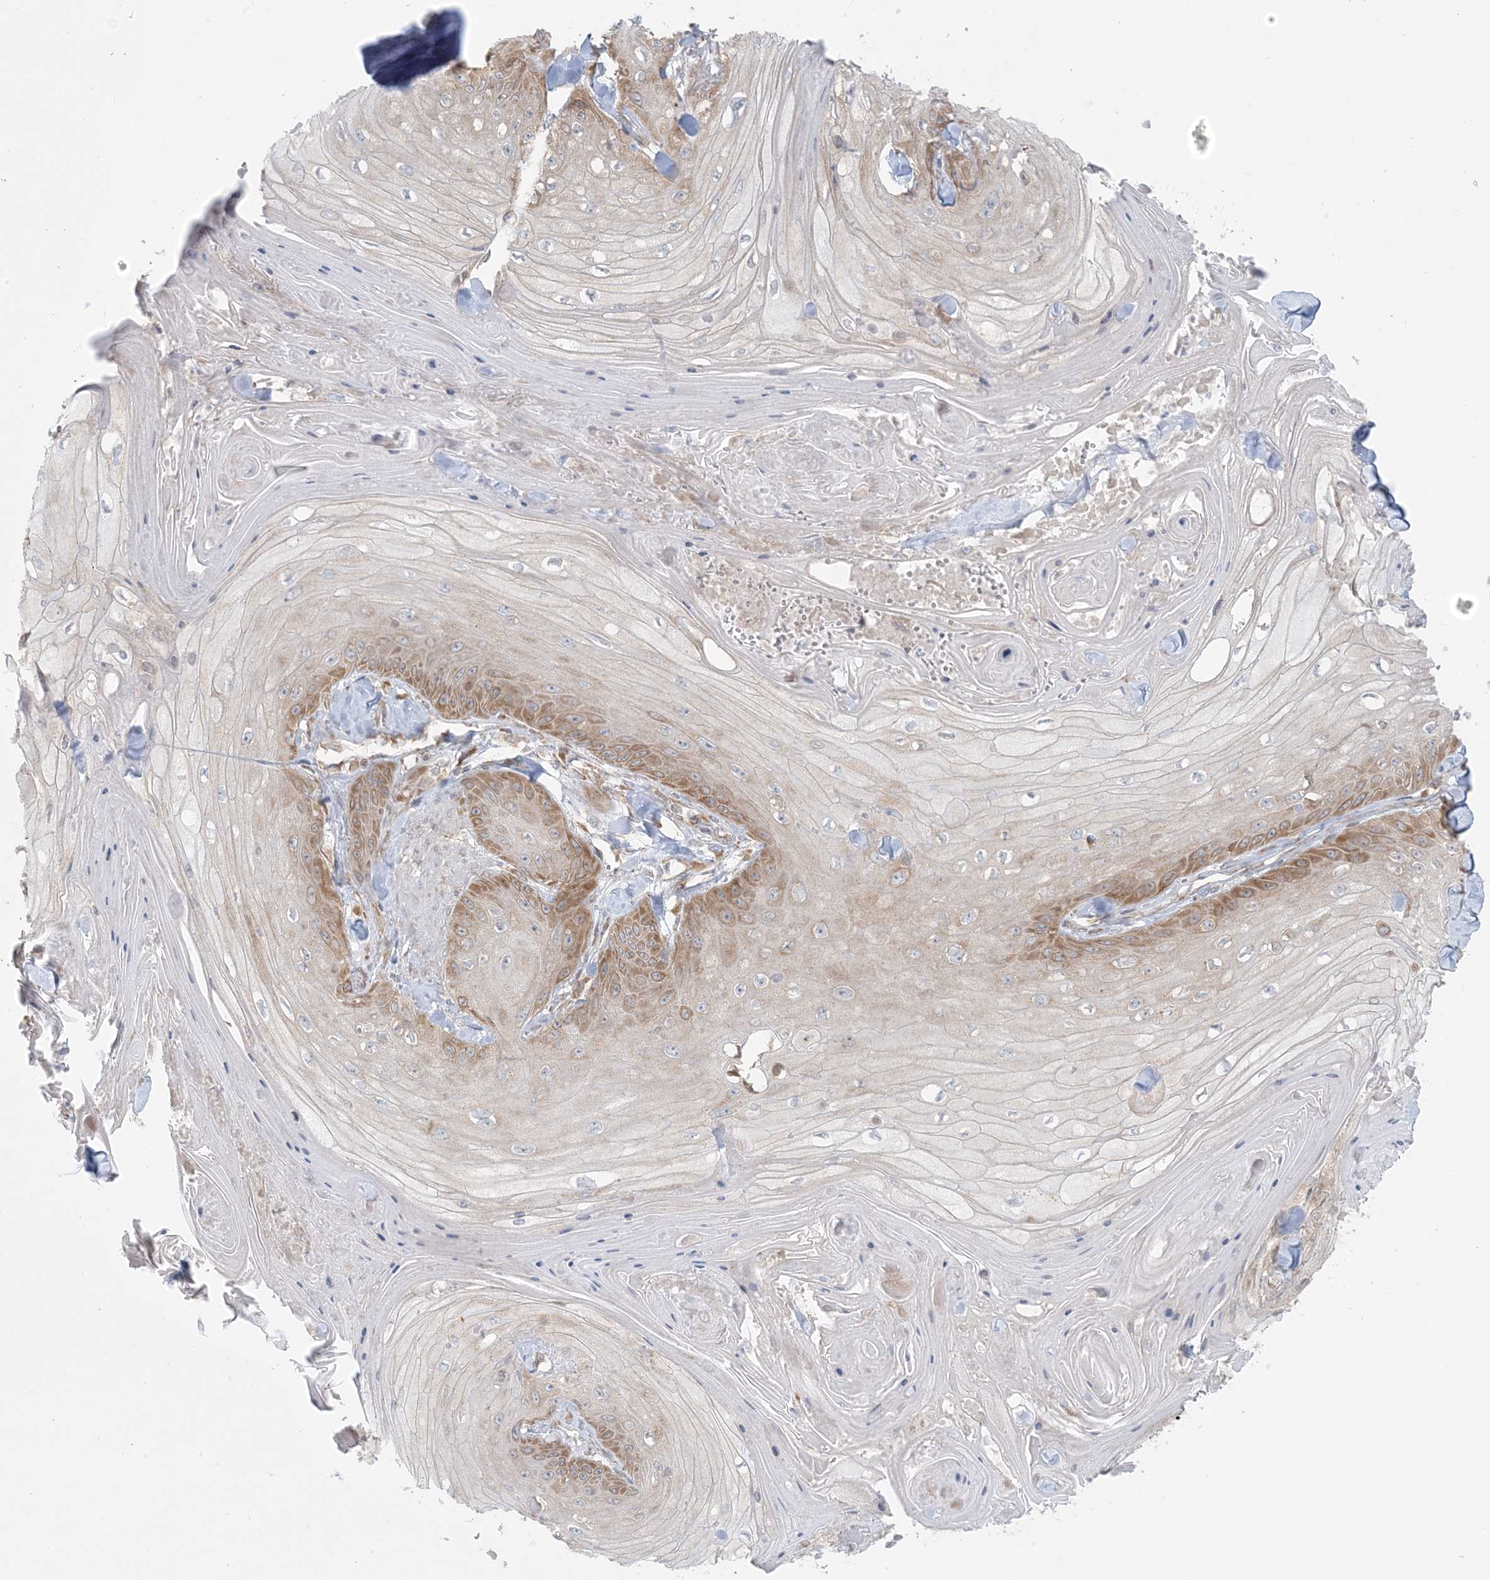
{"staining": {"intensity": "moderate", "quantity": ">75%", "location": "cytoplasmic/membranous"}, "tissue": "skin cancer", "cell_type": "Tumor cells", "image_type": "cancer", "snomed": [{"axis": "morphology", "description": "Squamous cell carcinoma, NOS"}, {"axis": "topography", "description": "Skin"}], "caption": "Moderate cytoplasmic/membranous protein staining is seen in about >75% of tumor cells in skin cancer (squamous cell carcinoma). Using DAB (brown) and hematoxylin (blue) stains, captured at high magnification using brightfield microscopy.", "gene": "UBXN4", "patient": {"sex": "male", "age": 74}}